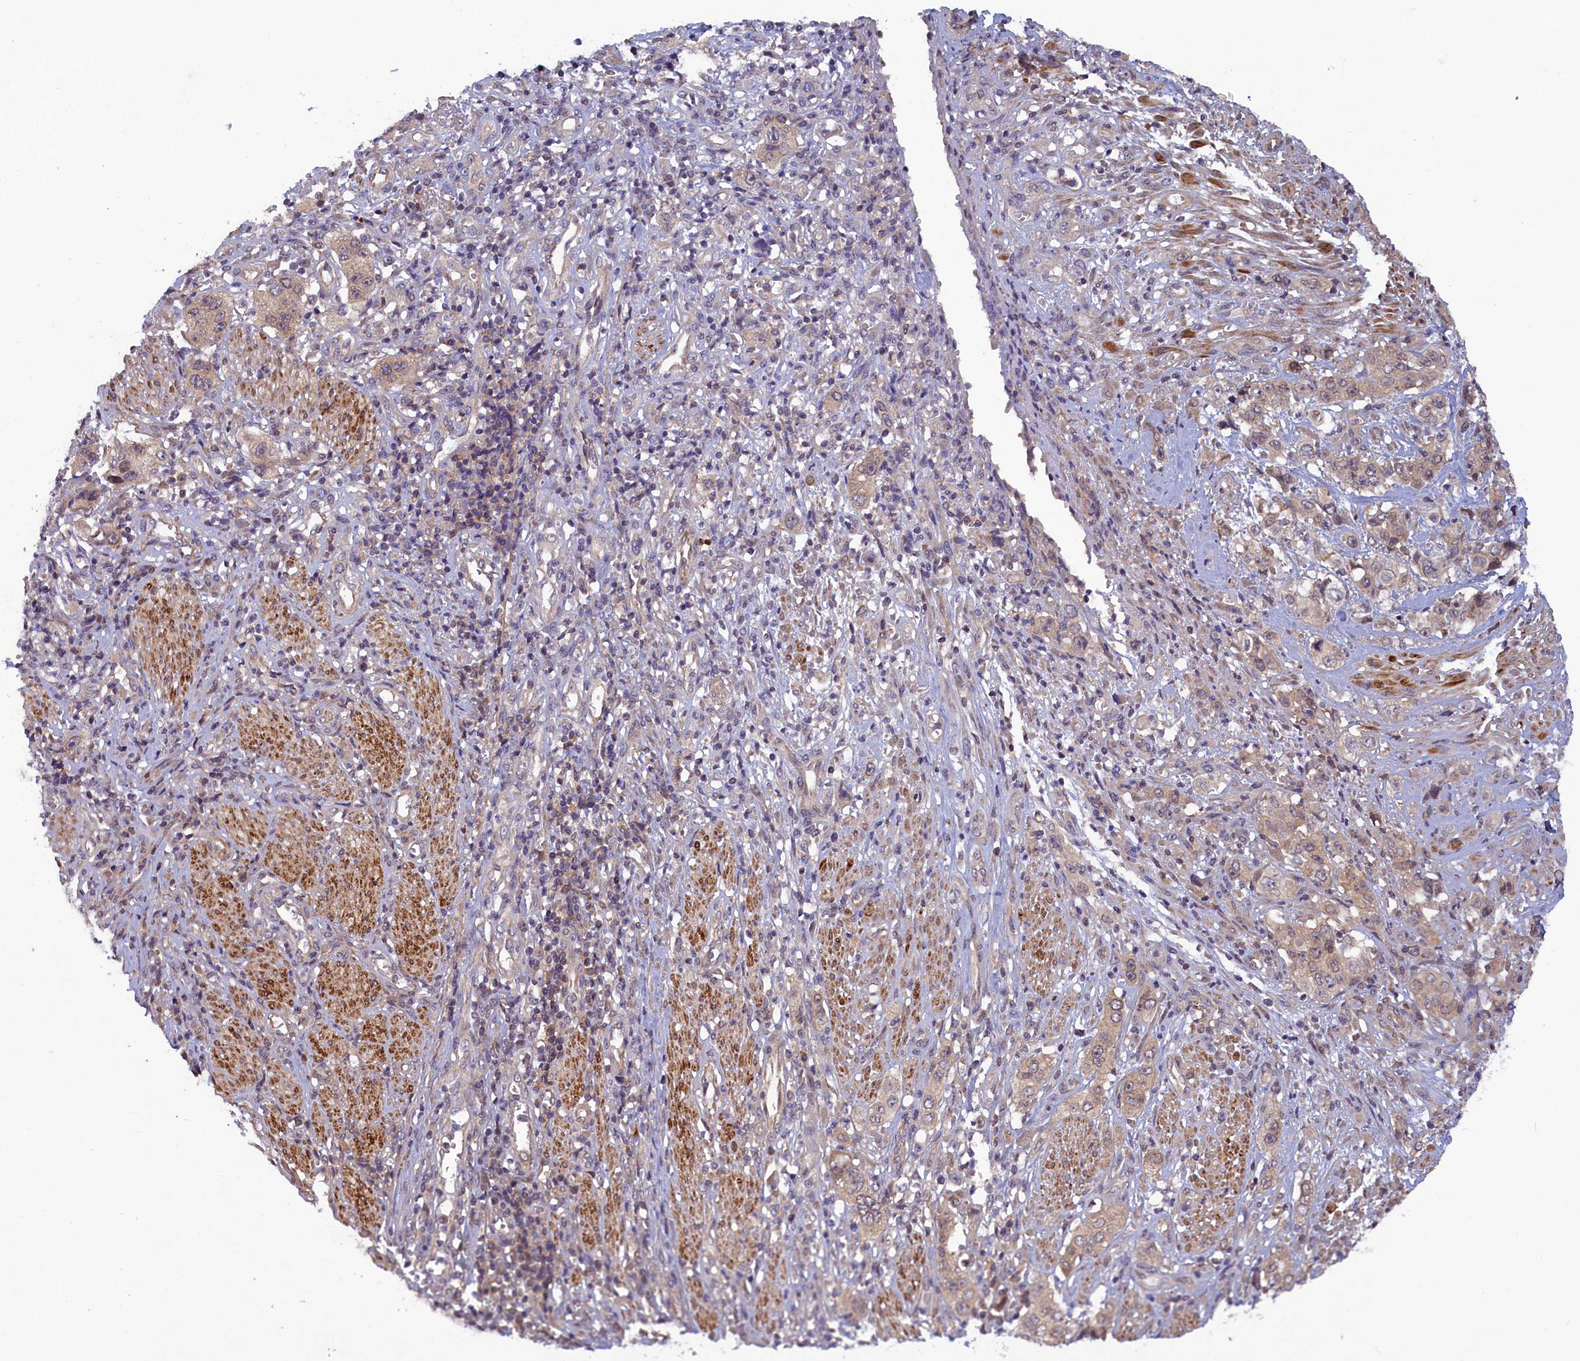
{"staining": {"intensity": "weak", "quantity": ">75%", "location": "cytoplasmic/membranous"}, "tissue": "stomach cancer", "cell_type": "Tumor cells", "image_type": "cancer", "snomed": [{"axis": "morphology", "description": "Adenocarcinoma, NOS"}, {"axis": "topography", "description": "Stomach, upper"}], "caption": "Immunohistochemical staining of human stomach cancer (adenocarcinoma) exhibits weak cytoplasmic/membranous protein staining in about >75% of tumor cells. The staining was performed using DAB to visualize the protein expression in brown, while the nuclei were stained in blue with hematoxylin (Magnification: 20x).", "gene": "NUBP1", "patient": {"sex": "male", "age": 62}}